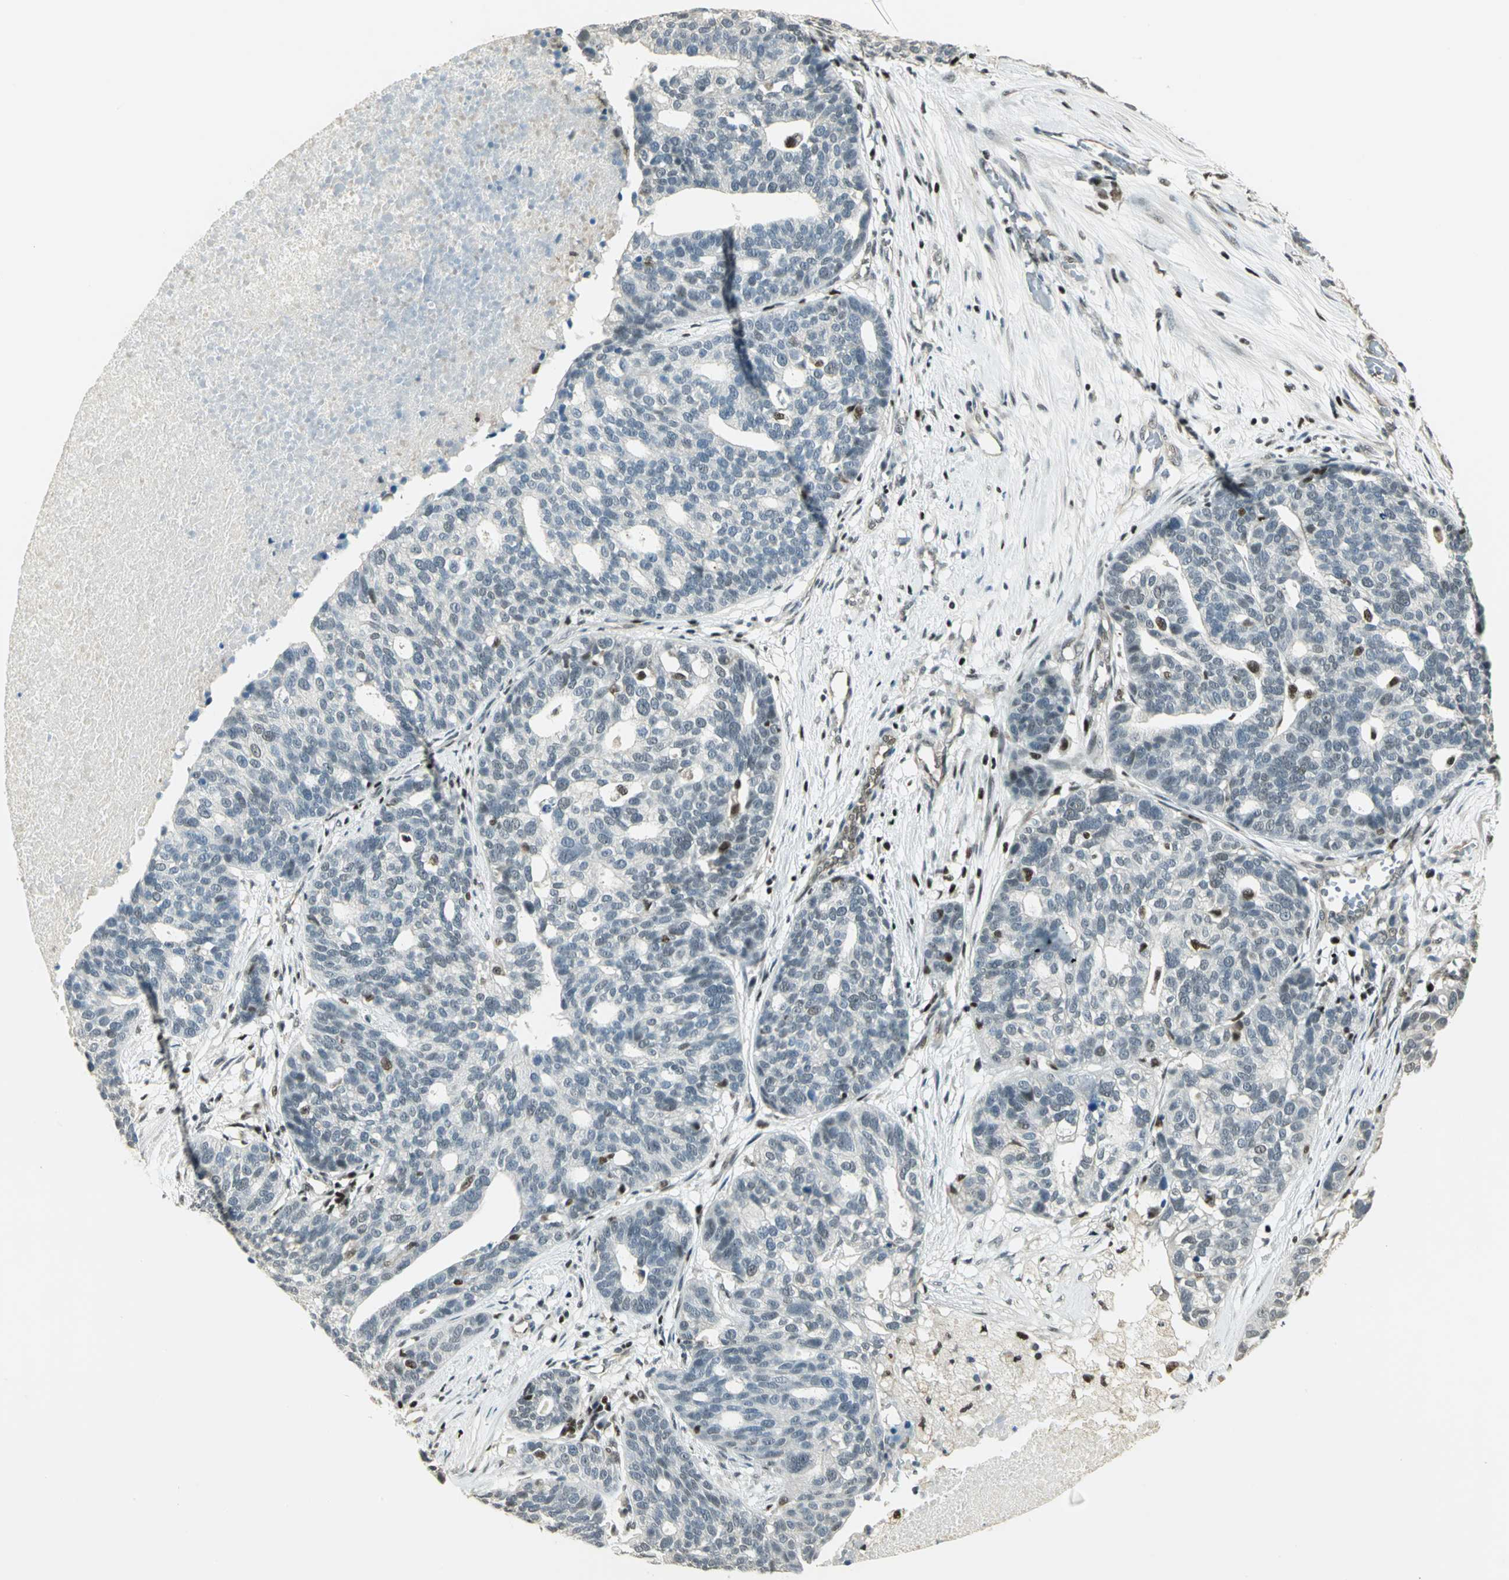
{"staining": {"intensity": "negative", "quantity": "none", "location": "none"}, "tissue": "ovarian cancer", "cell_type": "Tumor cells", "image_type": "cancer", "snomed": [{"axis": "morphology", "description": "Cystadenocarcinoma, serous, NOS"}, {"axis": "topography", "description": "Ovary"}], "caption": "Tumor cells are negative for brown protein staining in ovarian cancer (serous cystadenocarcinoma). The staining is performed using DAB (3,3'-diaminobenzidine) brown chromogen with nuclei counter-stained in using hematoxylin.", "gene": "ELF1", "patient": {"sex": "female", "age": 59}}